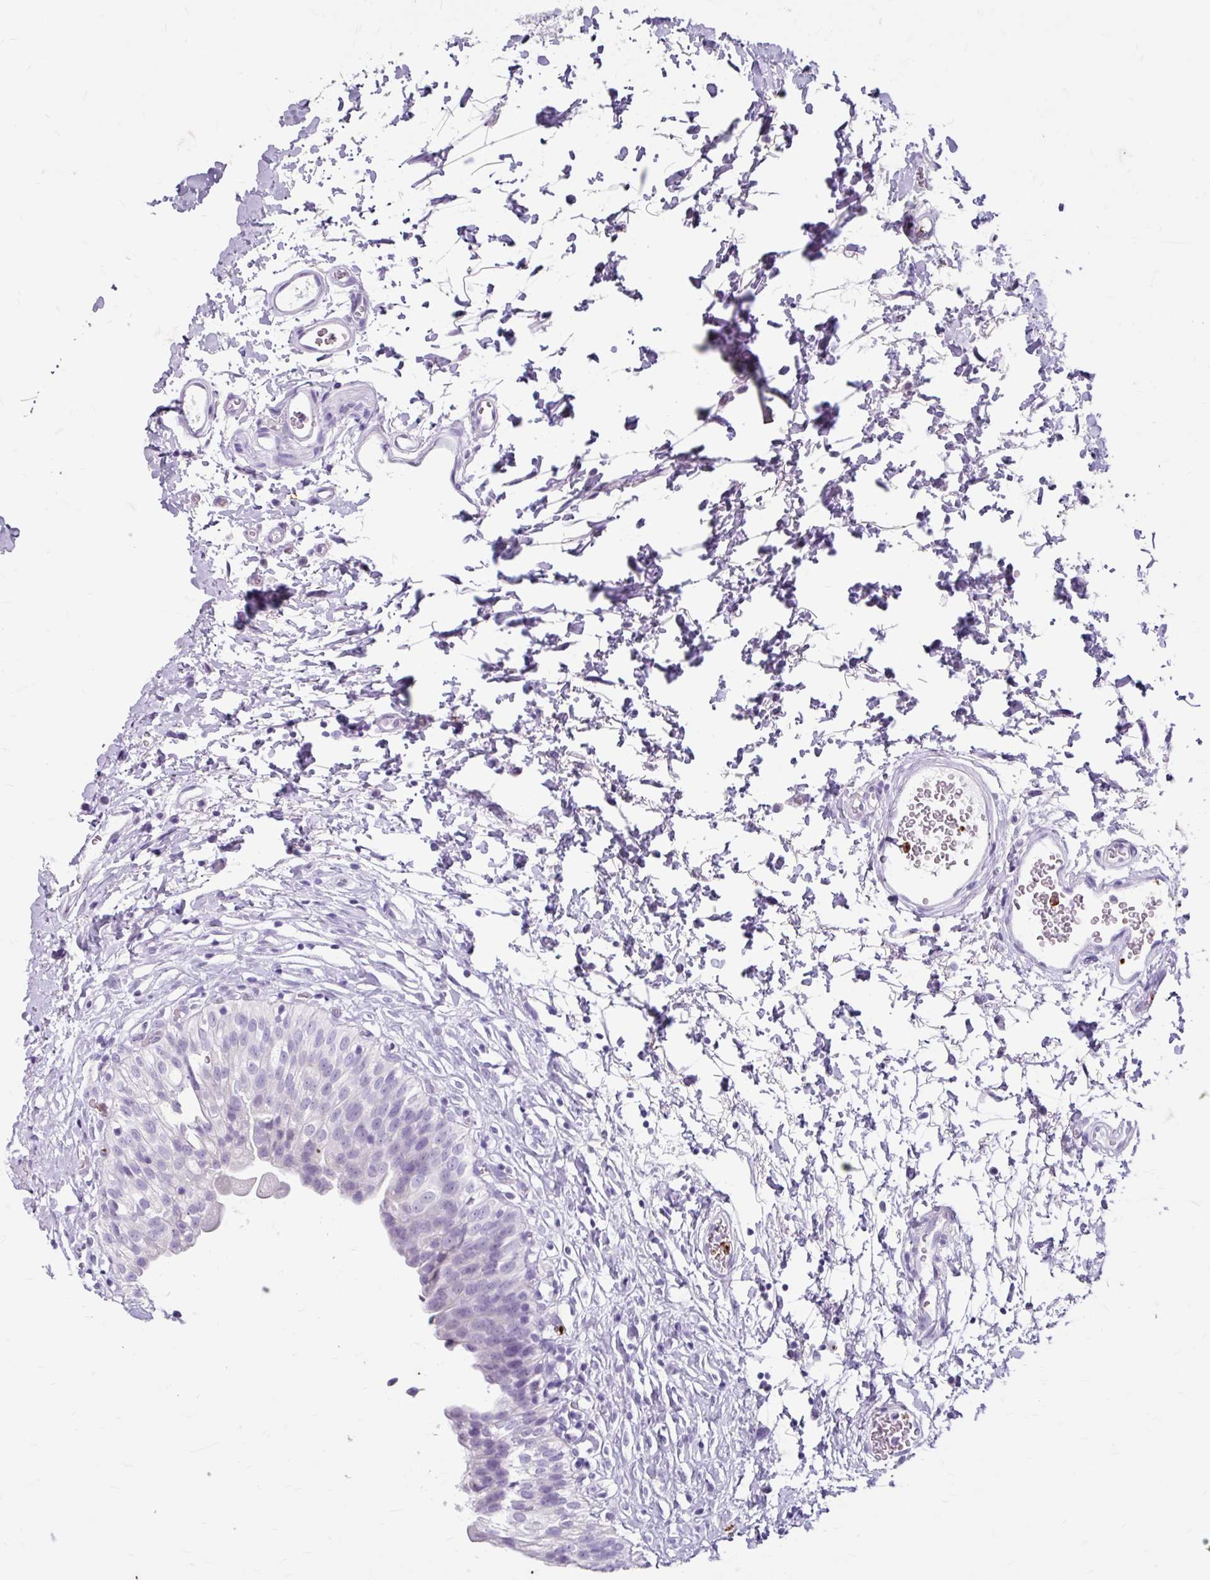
{"staining": {"intensity": "negative", "quantity": "none", "location": "none"}, "tissue": "urinary bladder", "cell_type": "Urothelial cells", "image_type": "normal", "snomed": [{"axis": "morphology", "description": "Normal tissue, NOS"}, {"axis": "topography", "description": "Urinary bladder"}], "caption": "A photomicrograph of urinary bladder stained for a protein shows no brown staining in urothelial cells. The staining was performed using DAB (3,3'-diaminobenzidine) to visualize the protein expression in brown, while the nuclei were stained in blue with hematoxylin (Magnification: 20x).", "gene": "ANKRD1", "patient": {"sex": "male", "age": 51}}